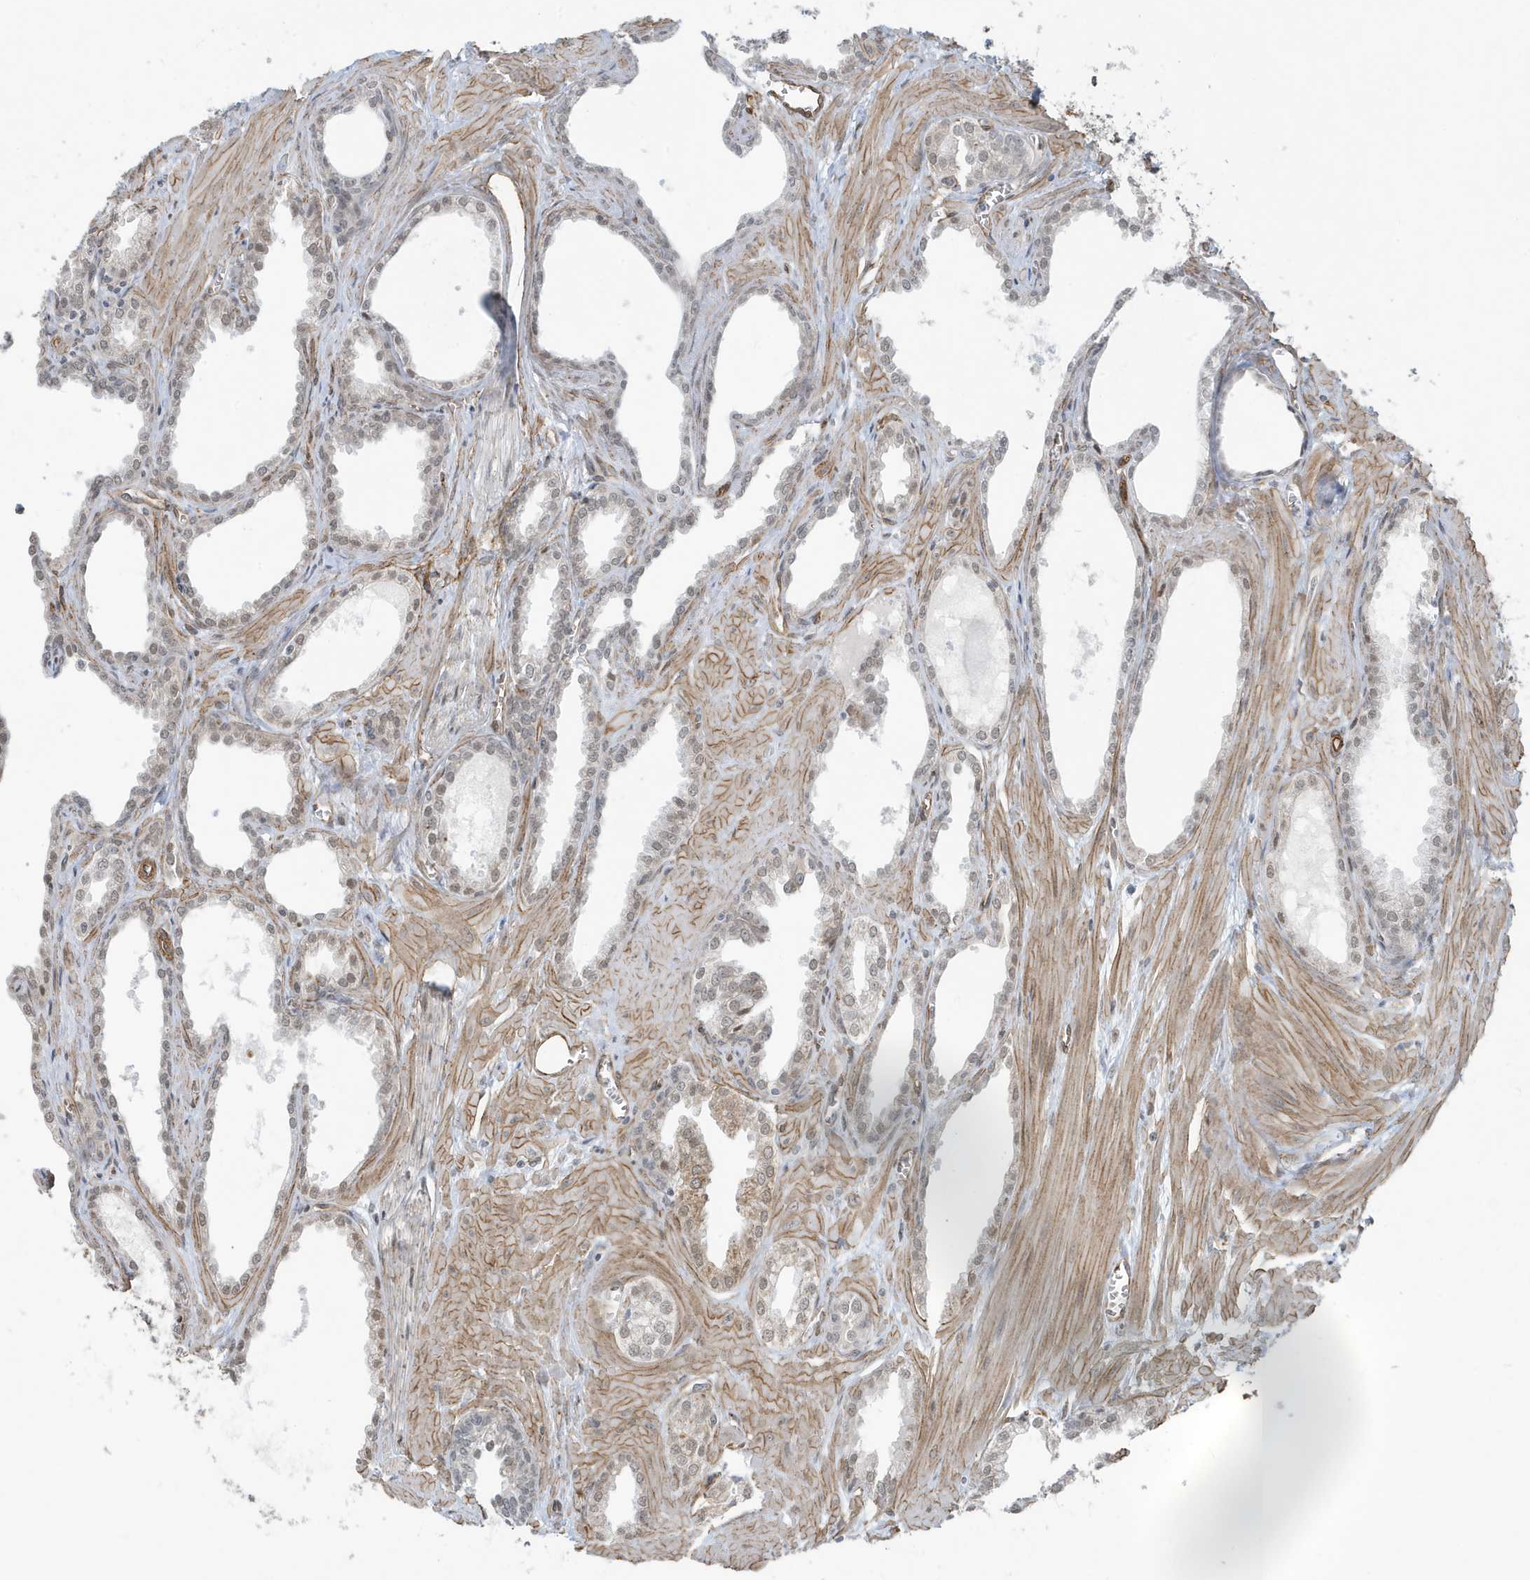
{"staining": {"intensity": "weak", "quantity": "25%-75%", "location": "nuclear"}, "tissue": "prostate cancer", "cell_type": "Tumor cells", "image_type": "cancer", "snomed": [{"axis": "morphology", "description": "Adenocarcinoma, Low grade"}, {"axis": "topography", "description": "Prostate"}], "caption": "High-power microscopy captured an immunohistochemistry image of prostate cancer (low-grade adenocarcinoma), revealing weak nuclear expression in approximately 25%-75% of tumor cells.", "gene": "CHCHD4", "patient": {"sex": "male", "age": 67}}